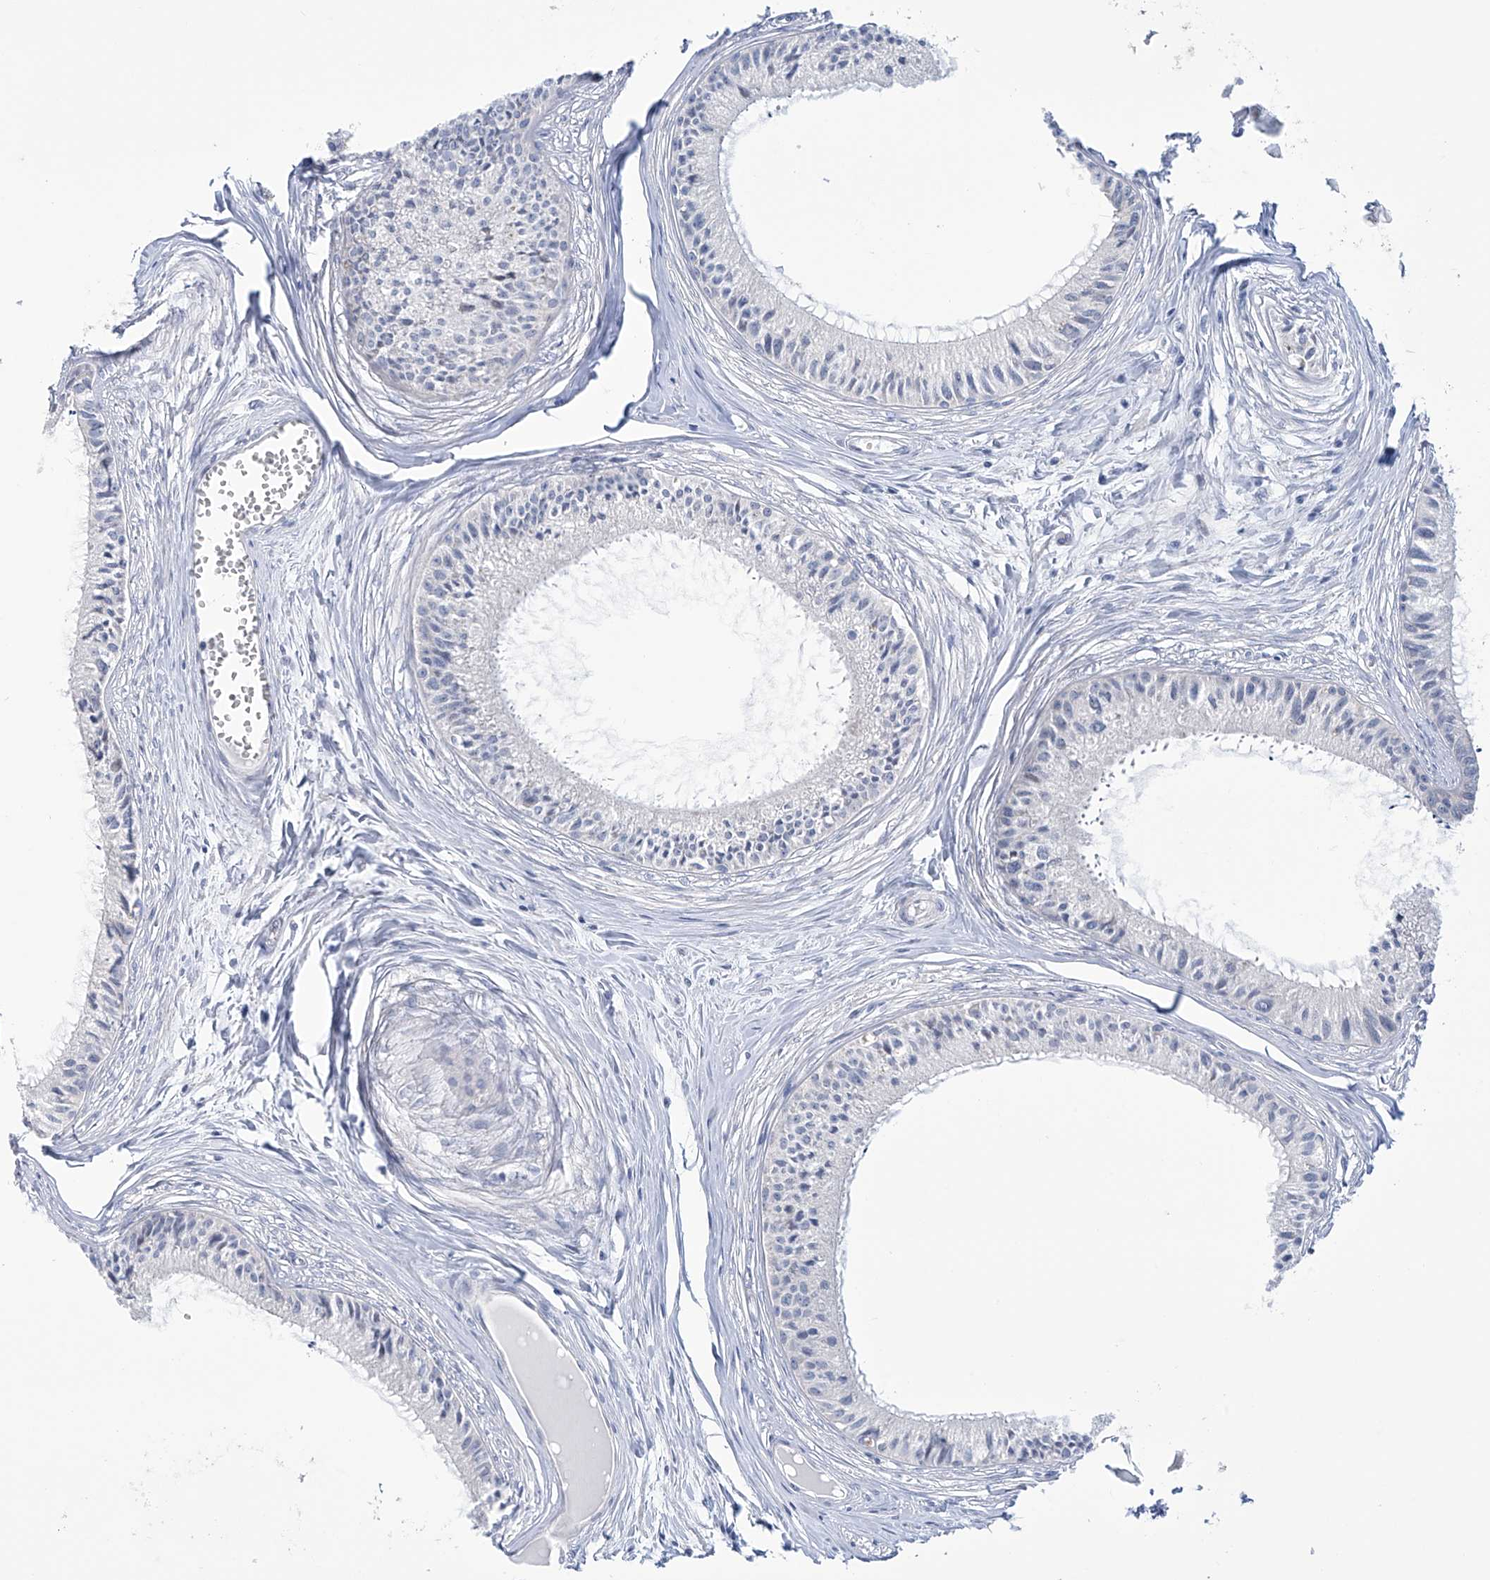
{"staining": {"intensity": "negative", "quantity": "none", "location": "none"}, "tissue": "epididymis", "cell_type": "Glandular cells", "image_type": "normal", "snomed": [{"axis": "morphology", "description": "Normal tissue, NOS"}, {"axis": "topography", "description": "Epididymis"}], "caption": "Image shows no significant protein expression in glandular cells of unremarkable epididymis. (DAB immunohistochemistry (IHC), high magnification).", "gene": "TRIM60", "patient": {"sex": "male", "age": 36}}